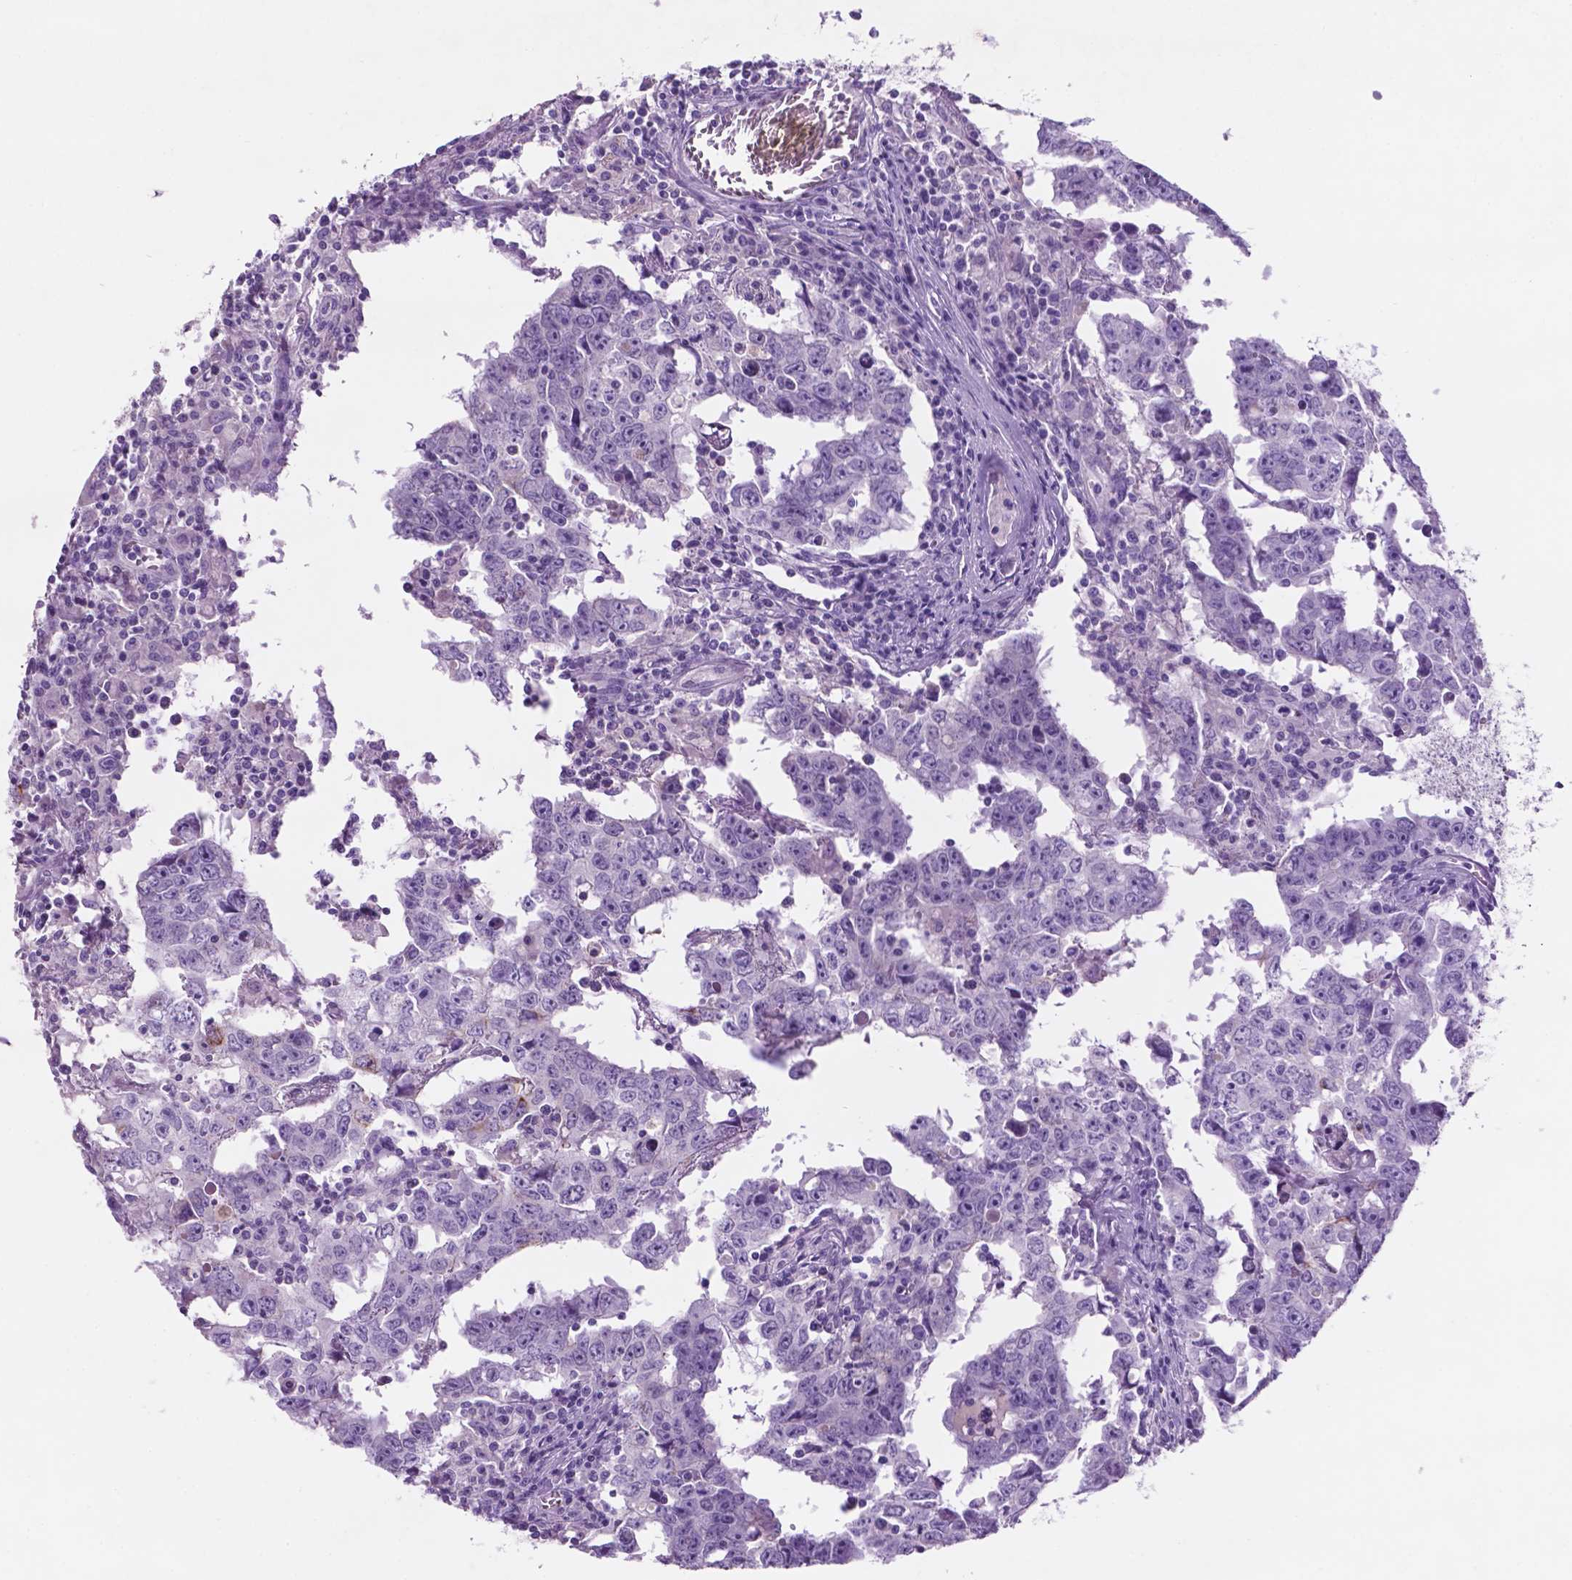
{"staining": {"intensity": "negative", "quantity": "none", "location": "none"}, "tissue": "testis cancer", "cell_type": "Tumor cells", "image_type": "cancer", "snomed": [{"axis": "morphology", "description": "Carcinoma, Embryonal, NOS"}, {"axis": "topography", "description": "Testis"}], "caption": "Immunohistochemistry of human testis embryonal carcinoma reveals no expression in tumor cells.", "gene": "POU4F1", "patient": {"sex": "male", "age": 22}}